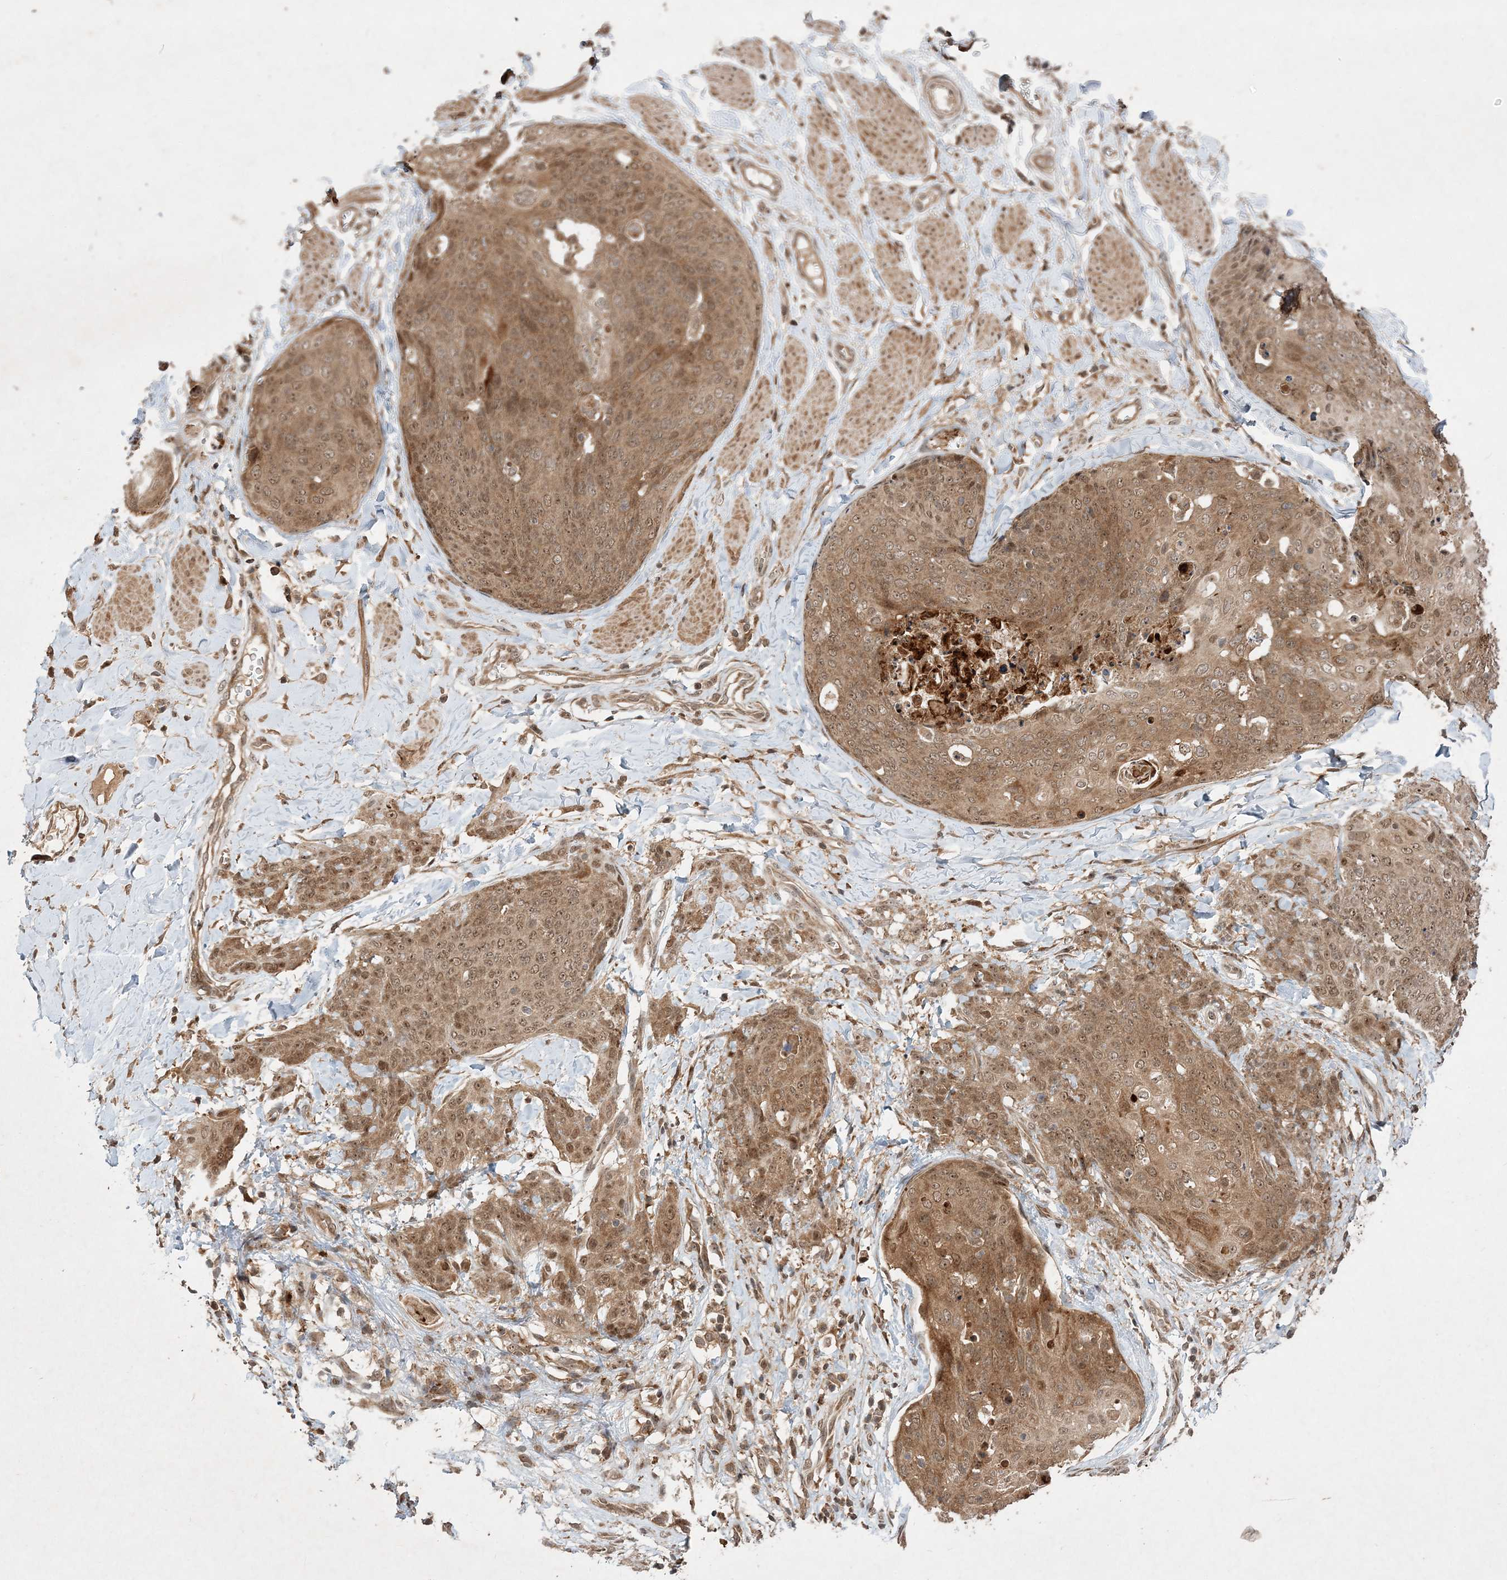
{"staining": {"intensity": "moderate", "quantity": ">75%", "location": "cytoplasmic/membranous,nuclear"}, "tissue": "skin cancer", "cell_type": "Tumor cells", "image_type": "cancer", "snomed": [{"axis": "morphology", "description": "Squamous cell carcinoma, NOS"}, {"axis": "topography", "description": "Skin"}, {"axis": "topography", "description": "Vulva"}], "caption": "A brown stain highlights moderate cytoplasmic/membranous and nuclear positivity of a protein in squamous cell carcinoma (skin) tumor cells. (Stains: DAB in brown, nuclei in blue, Microscopy: brightfield microscopy at high magnification).", "gene": "UBR3", "patient": {"sex": "female", "age": 85}}